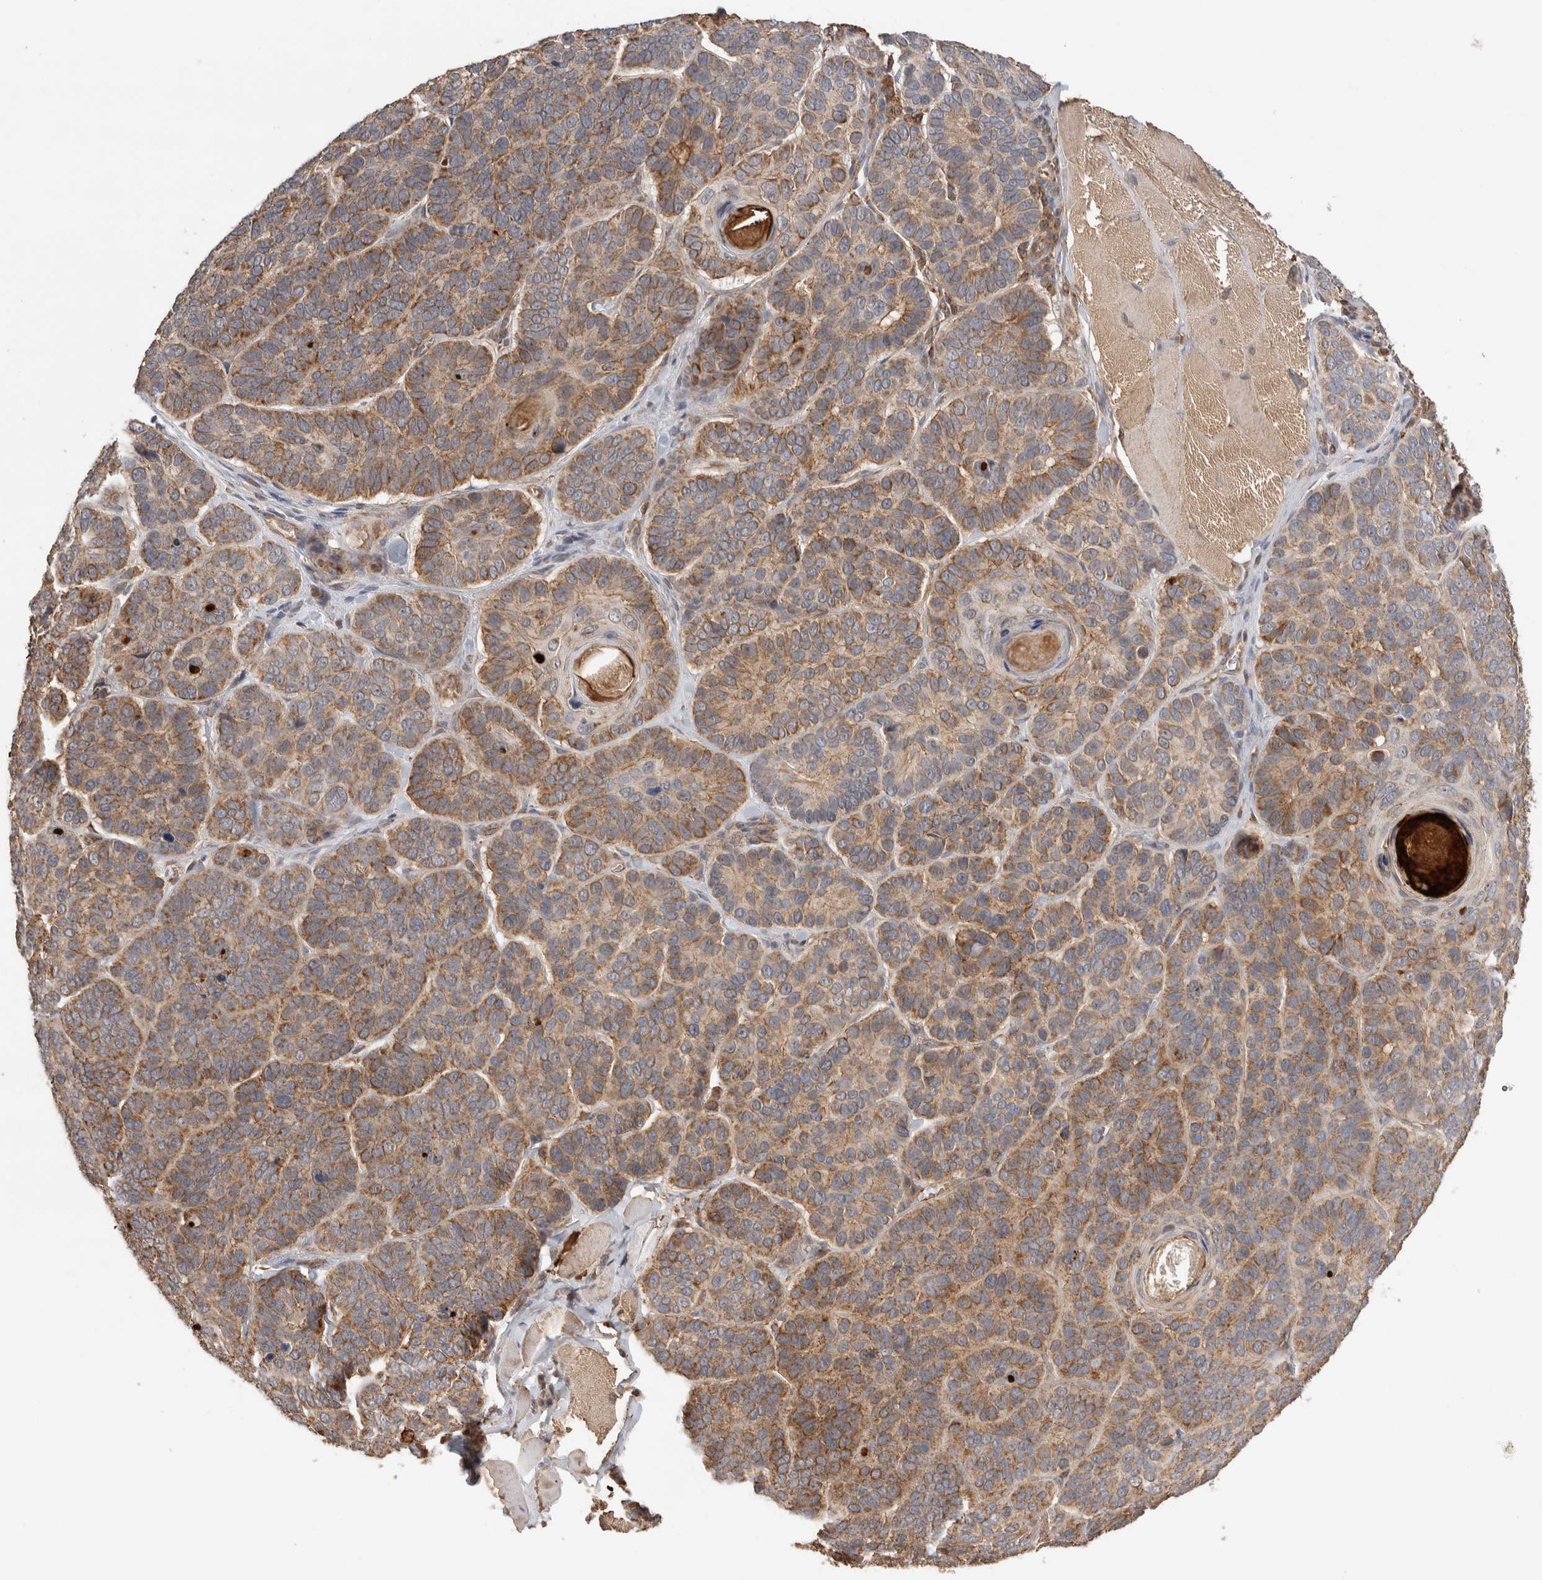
{"staining": {"intensity": "strong", "quantity": "25%-75%", "location": "cytoplasmic/membranous"}, "tissue": "skin cancer", "cell_type": "Tumor cells", "image_type": "cancer", "snomed": [{"axis": "morphology", "description": "Basal cell carcinoma"}, {"axis": "topography", "description": "Skin"}], "caption": "A high-resolution histopathology image shows IHC staining of basal cell carcinoma (skin), which reveals strong cytoplasmic/membranous staining in approximately 25%-75% of tumor cells.", "gene": "IMMP2L", "patient": {"sex": "male", "age": 62}}